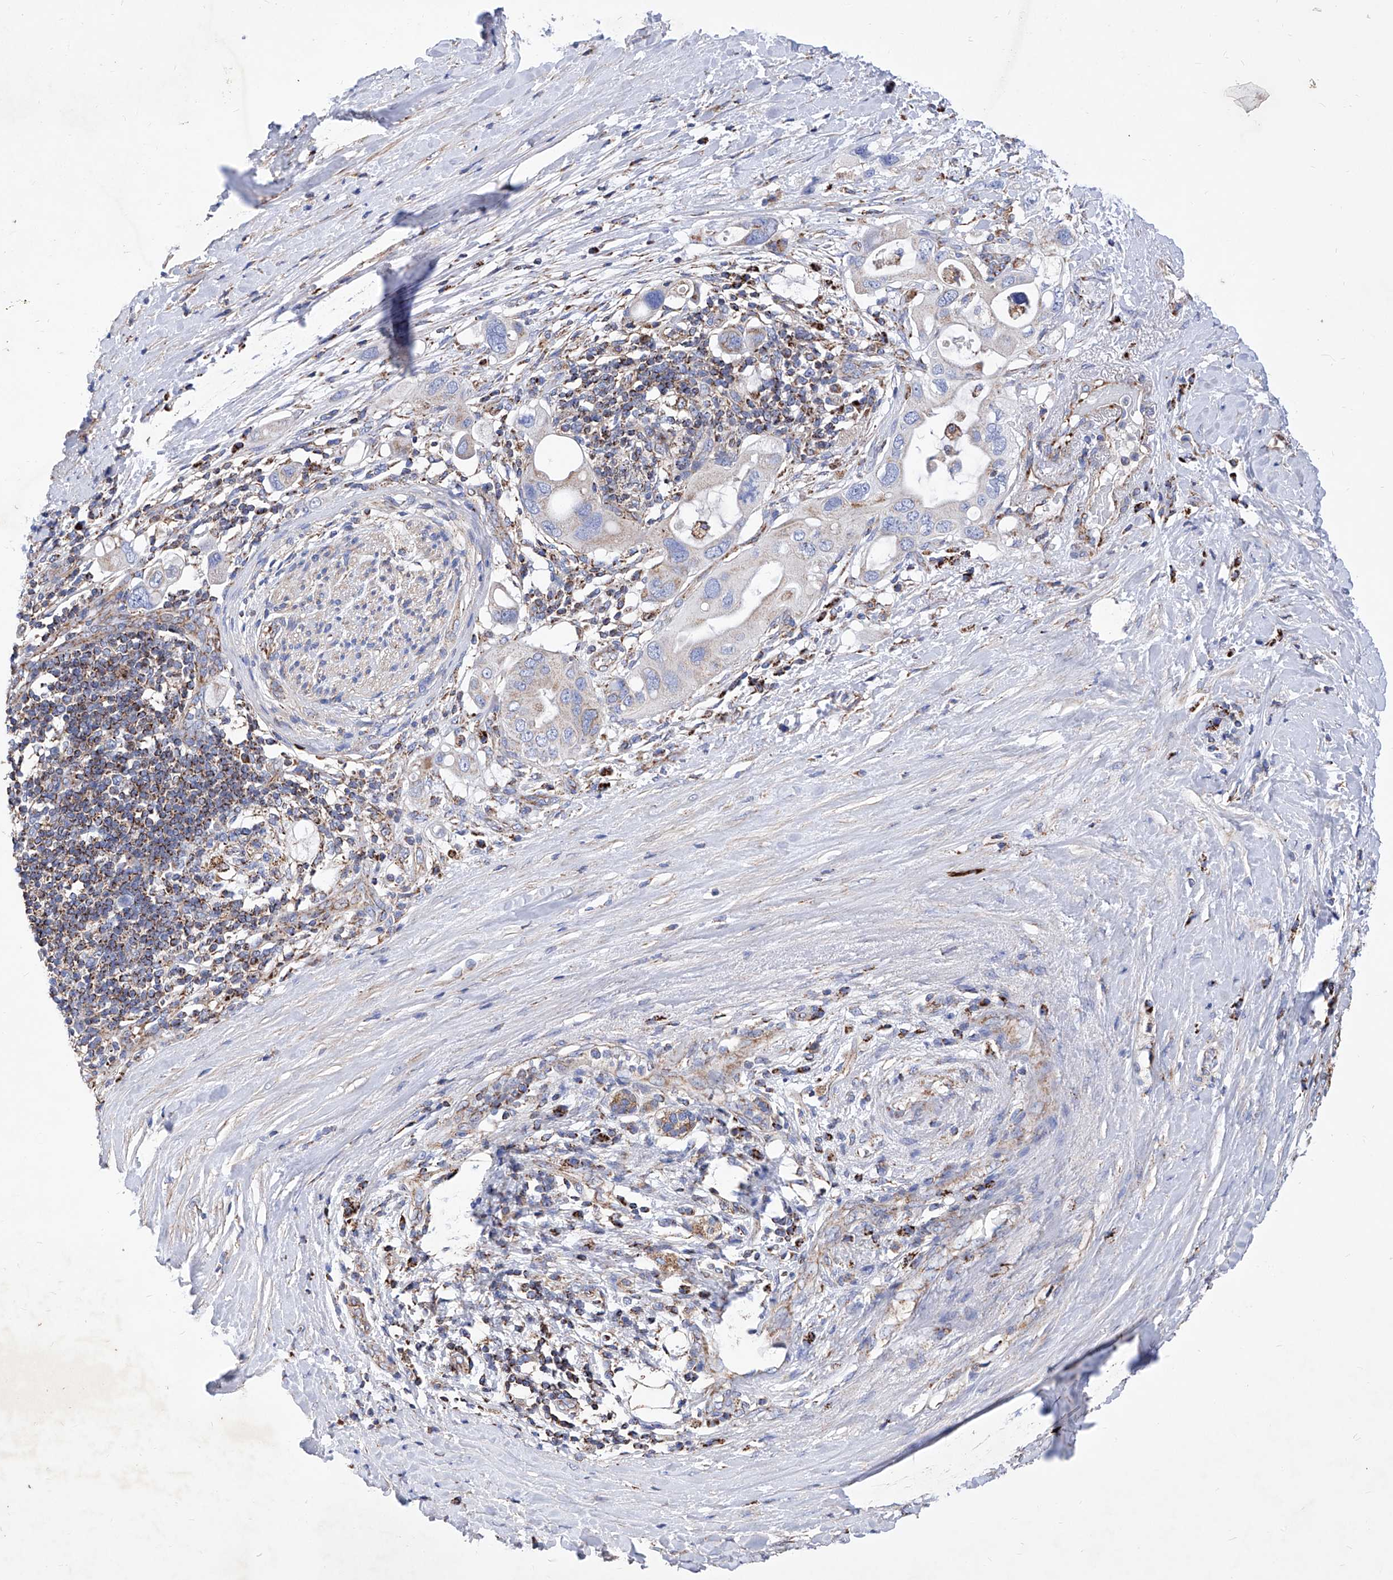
{"staining": {"intensity": "moderate", "quantity": ">75%", "location": "cytoplasmic/membranous"}, "tissue": "pancreatic cancer", "cell_type": "Tumor cells", "image_type": "cancer", "snomed": [{"axis": "morphology", "description": "Adenocarcinoma, NOS"}, {"axis": "topography", "description": "Pancreas"}], "caption": "Immunohistochemical staining of human pancreatic cancer demonstrates moderate cytoplasmic/membranous protein expression in about >75% of tumor cells. The staining was performed using DAB (3,3'-diaminobenzidine), with brown indicating positive protein expression. Nuclei are stained blue with hematoxylin.", "gene": "HRNR", "patient": {"sex": "female", "age": 56}}